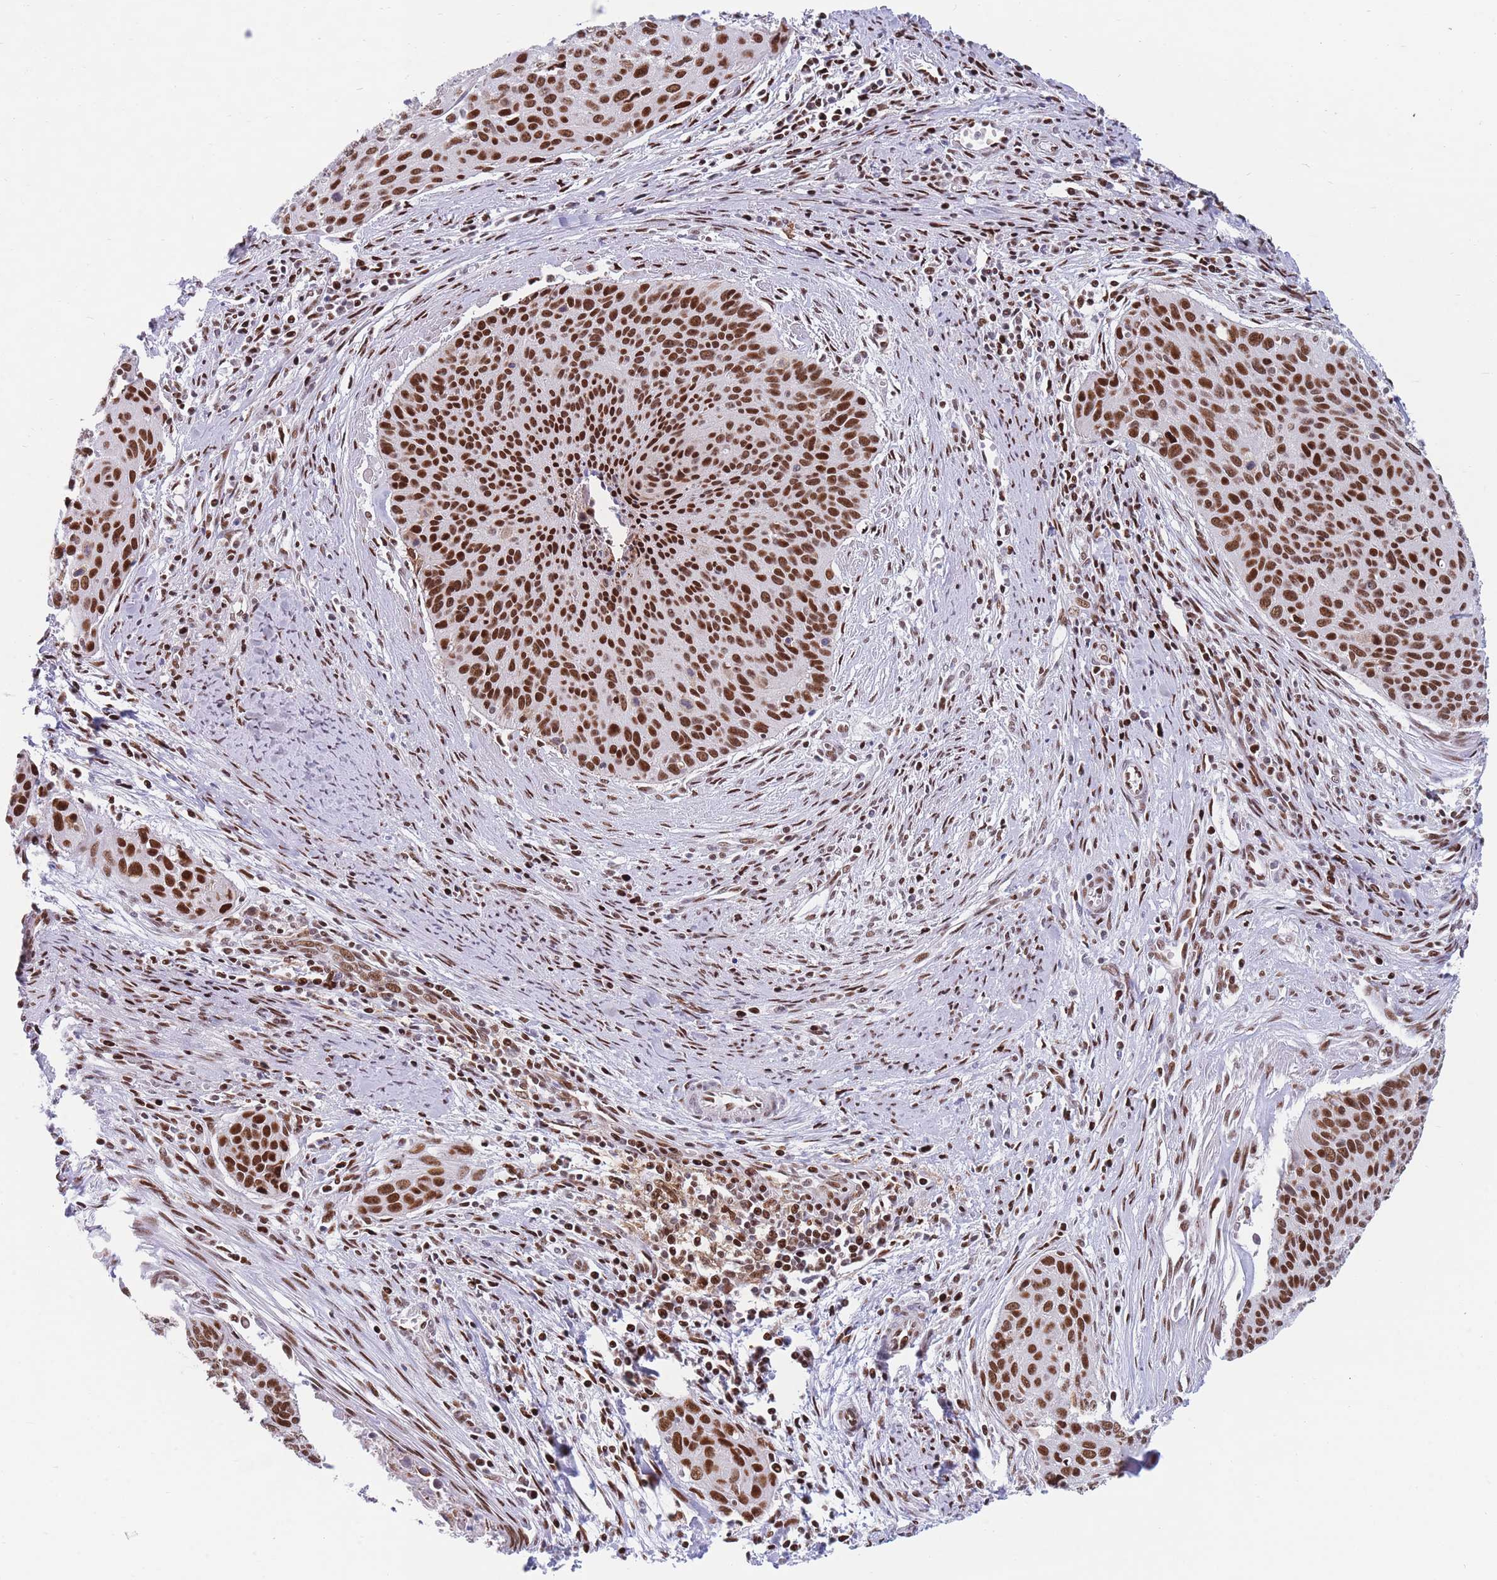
{"staining": {"intensity": "strong", "quantity": ">75%", "location": "nuclear"}, "tissue": "cervical cancer", "cell_type": "Tumor cells", "image_type": "cancer", "snomed": [{"axis": "morphology", "description": "Squamous cell carcinoma, NOS"}, {"axis": "topography", "description": "Cervix"}], "caption": "A micrograph of cervical cancer (squamous cell carcinoma) stained for a protein displays strong nuclear brown staining in tumor cells. (DAB (3,3'-diaminobenzidine) = brown stain, brightfield microscopy at high magnification).", "gene": "DNAJC3", "patient": {"sex": "female", "age": 55}}